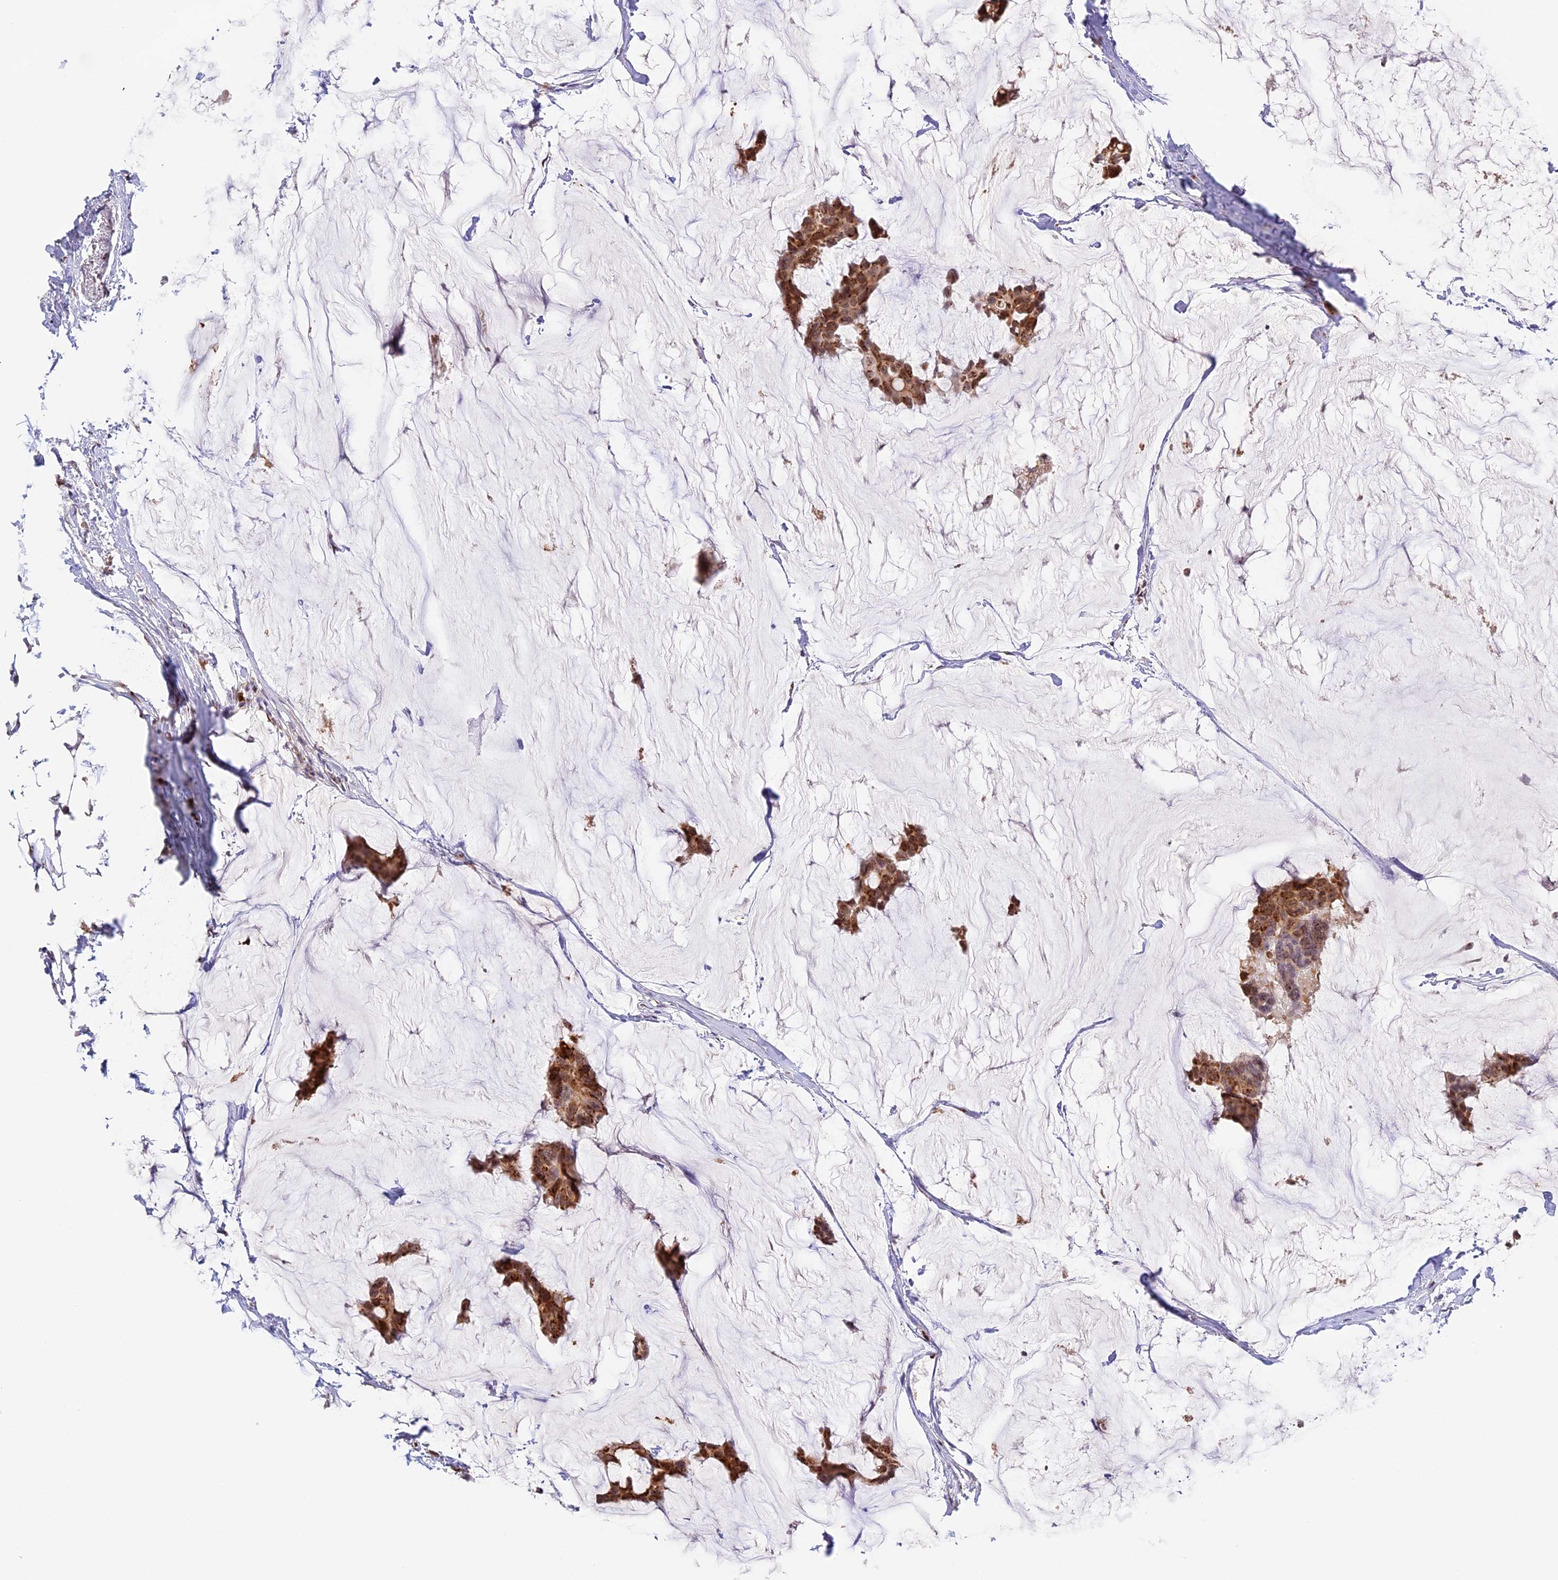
{"staining": {"intensity": "strong", "quantity": ">75%", "location": "cytoplasmic/membranous"}, "tissue": "breast cancer", "cell_type": "Tumor cells", "image_type": "cancer", "snomed": [{"axis": "morphology", "description": "Duct carcinoma"}, {"axis": "topography", "description": "Breast"}], "caption": "An immunohistochemistry (IHC) image of tumor tissue is shown. Protein staining in brown labels strong cytoplasmic/membranous positivity in intraductal carcinoma (breast) within tumor cells. (IHC, brightfield microscopy, high magnification).", "gene": "HEATR5B", "patient": {"sex": "female", "age": 93}}